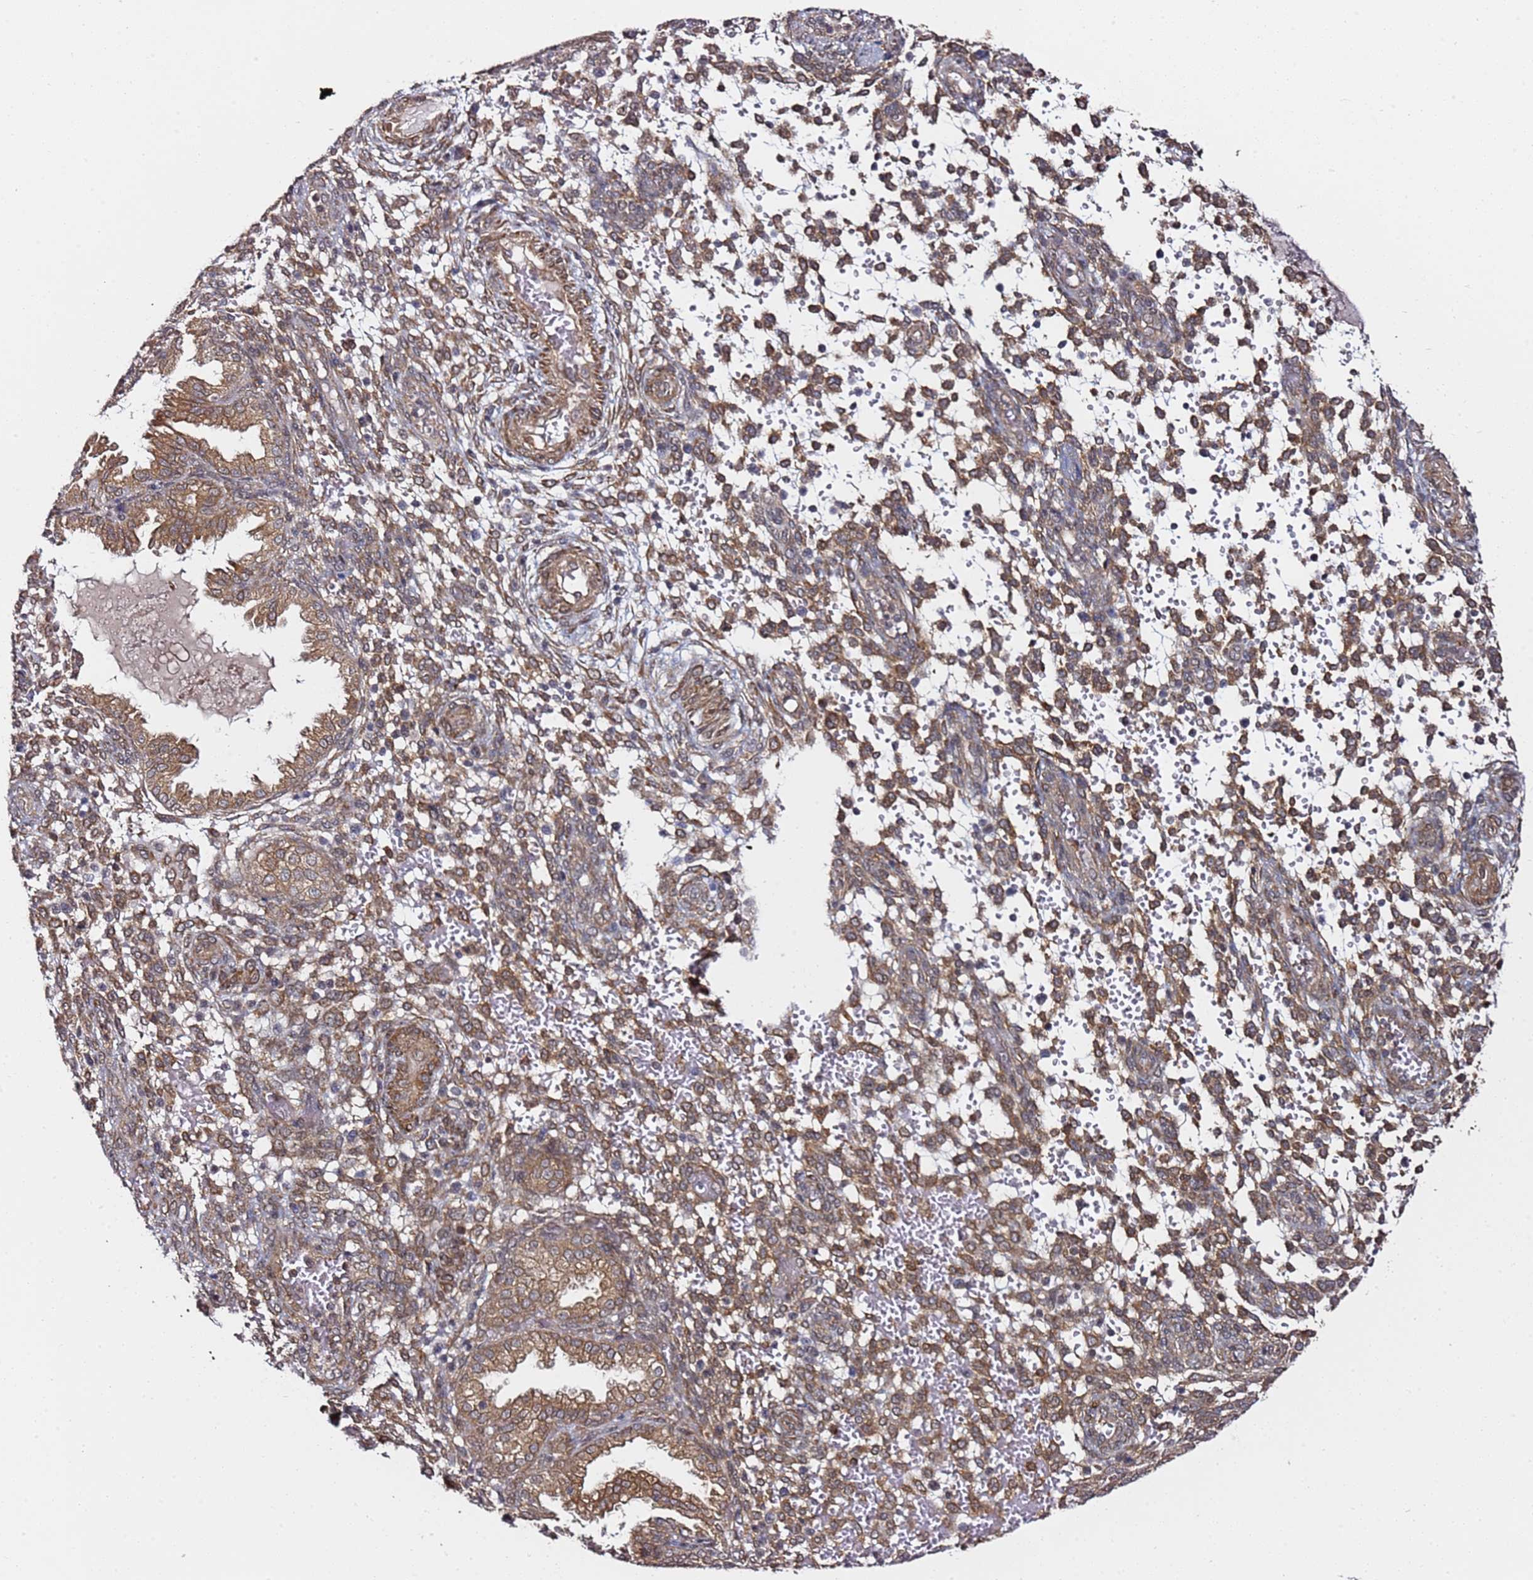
{"staining": {"intensity": "moderate", "quantity": "25%-75%", "location": "cytoplasmic/membranous"}, "tissue": "endometrium", "cell_type": "Cells in endometrial stroma", "image_type": "normal", "snomed": [{"axis": "morphology", "description": "Normal tissue, NOS"}, {"axis": "topography", "description": "Endometrium"}], "caption": "IHC image of normal endometrium: endometrium stained using immunohistochemistry (IHC) displays medium levels of moderate protein expression localized specifically in the cytoplasmic/membranous of cells in endometrial stroma, appearing as a cytoplasmic/membranous brown color.", "gene": "PRKAB2", "patient": {"sex": "female", "age": 33}}